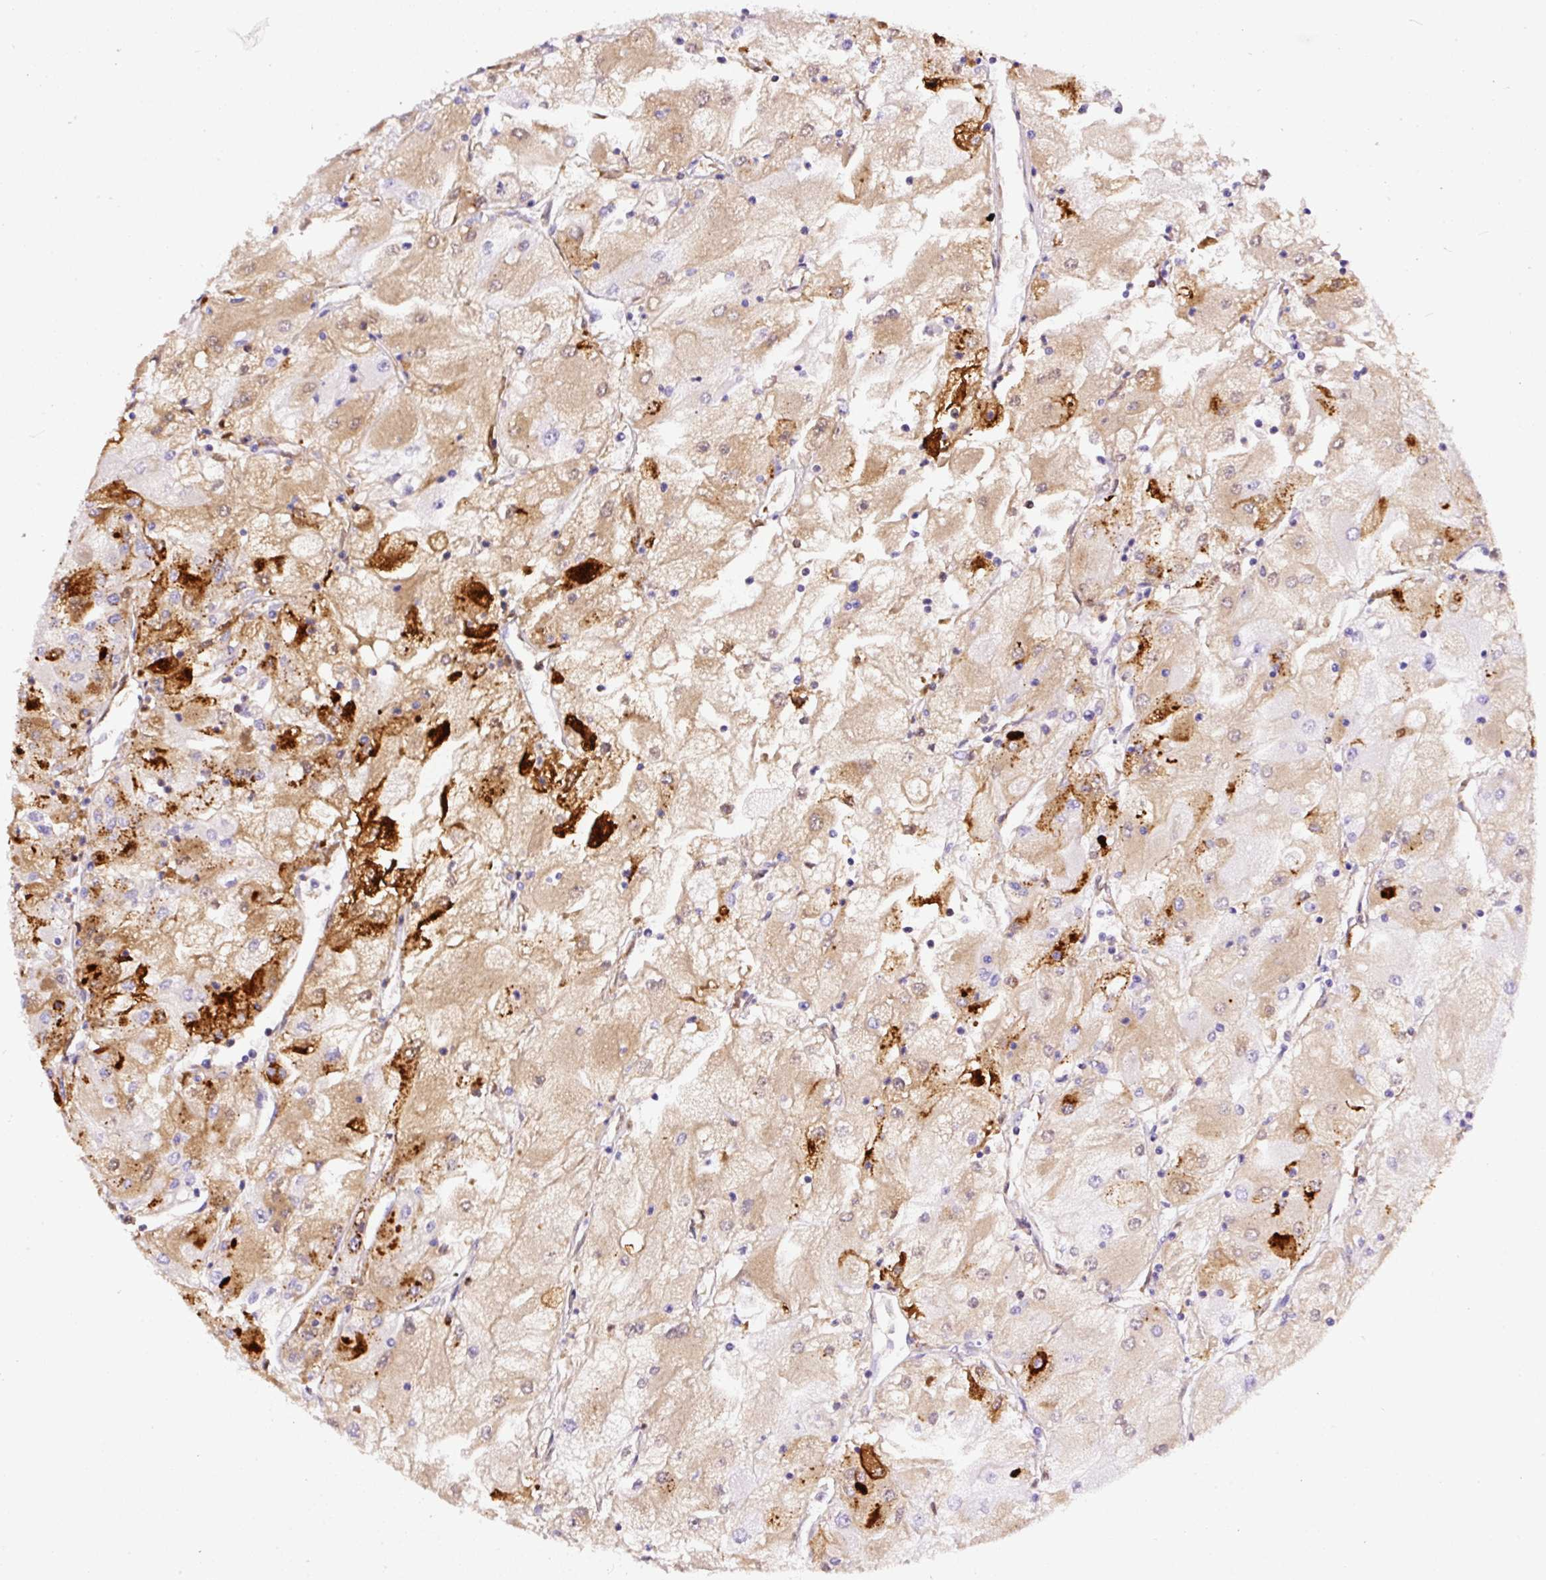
{"staining": {"intensity": "strong", "quantity": "25%-75%", "location": "cytoplasmic/membranous"}, "tissue": "renal cancer", "cell_type": "Tumor cells", "image_type": "cancer", "snomed": [{"axis": "morphology", "description": "Adenocarcinoma, NOS"}, {"axis": "topography", "description": "Kidney"}], "caption": "Protein expression analysis of adenocarcinoma (renal) exhibits strong cytoplasmic/membranous positivity in about 25%-75% of tumor cells.", "gene": "APCS", "patient": {"sex": "male", "age": 80}}